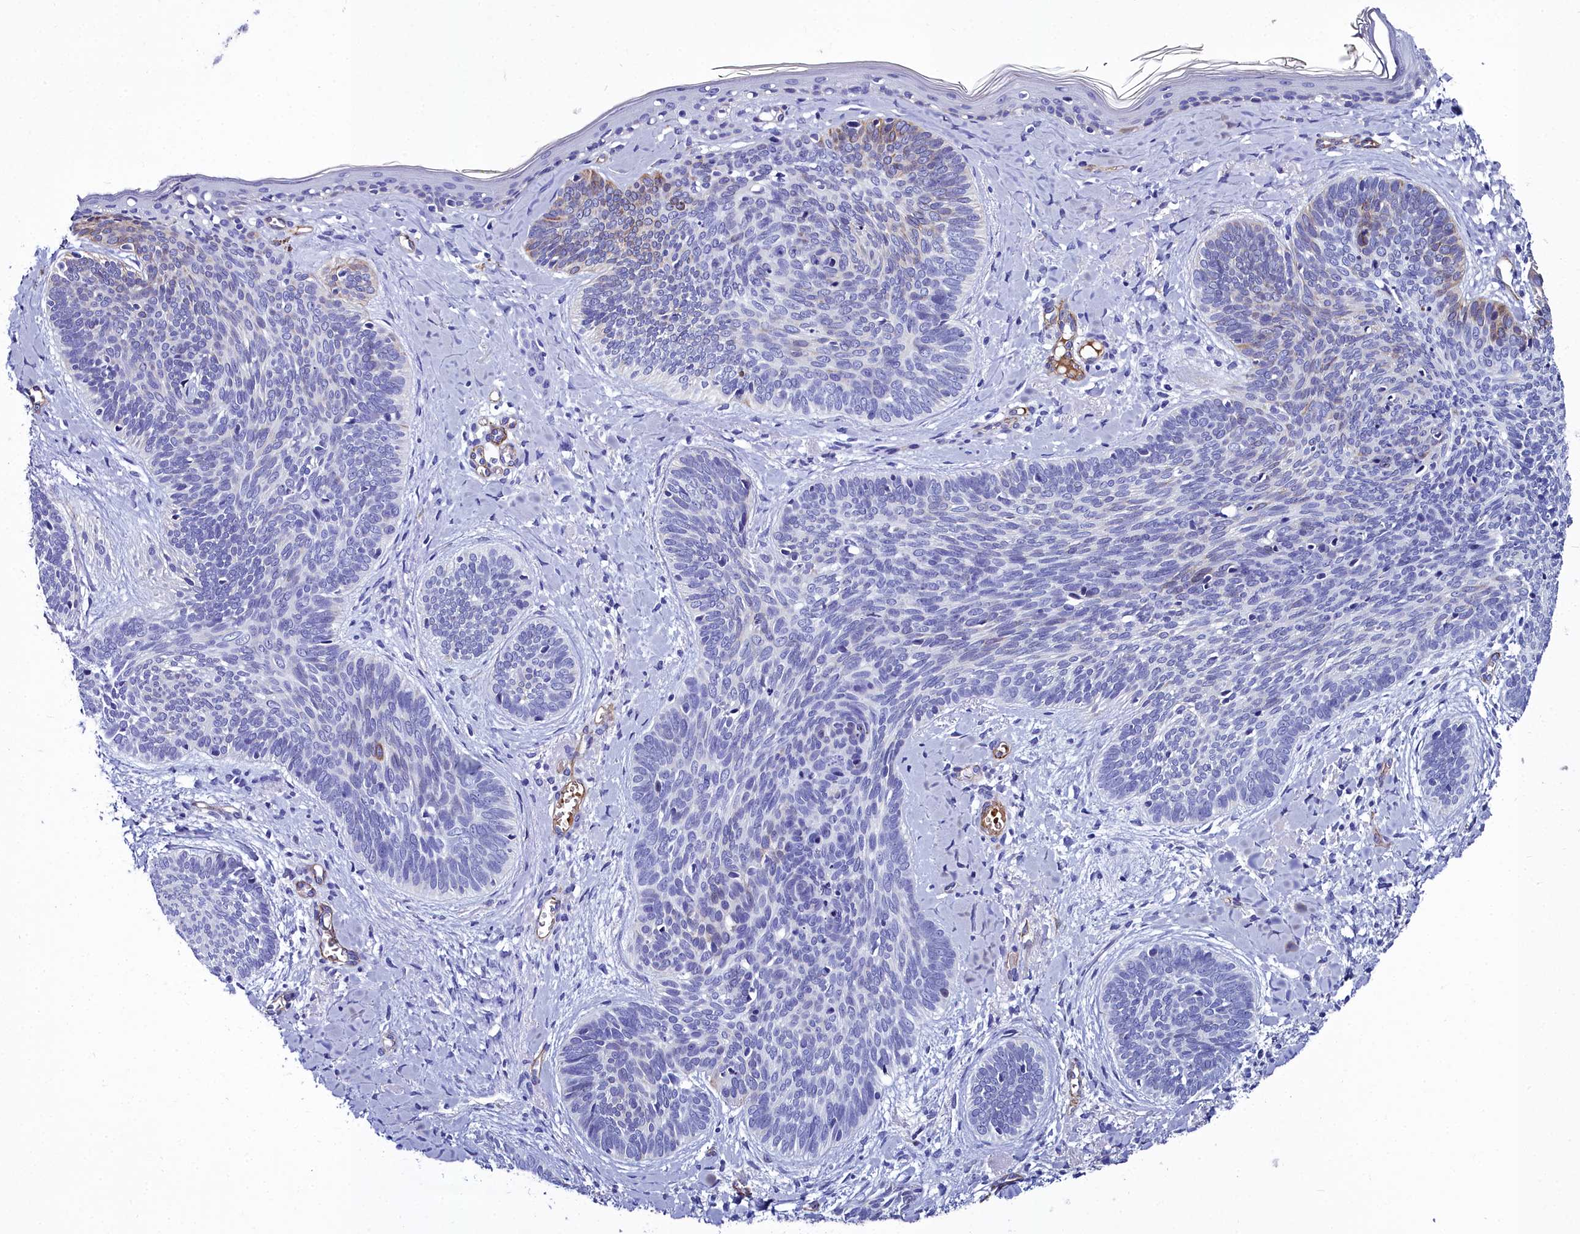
{"staining": {"intensity": "moderate", "quantity": "<25%", "location": "cytoplasmic/membranous"}, "tissue": "skin cancer", "cell_type": "Tumor cells", "image_type": "cancer", "snomed": [{"axis": "morphology", "description": "Basal cell carcinoma"}, {"axis": "topography", "description": "Skin"}], "caption": "Immunohistochemistry (DAB (3,3'-diaminobenzidine)) staining of skin cancer (basal cell carcinoma) shows moderate cytoplasmic/membranous protein expression in about <25% of tumor cells.", "gene": "CYP4F11", "patient": {"sex": "female", "age": 81}}